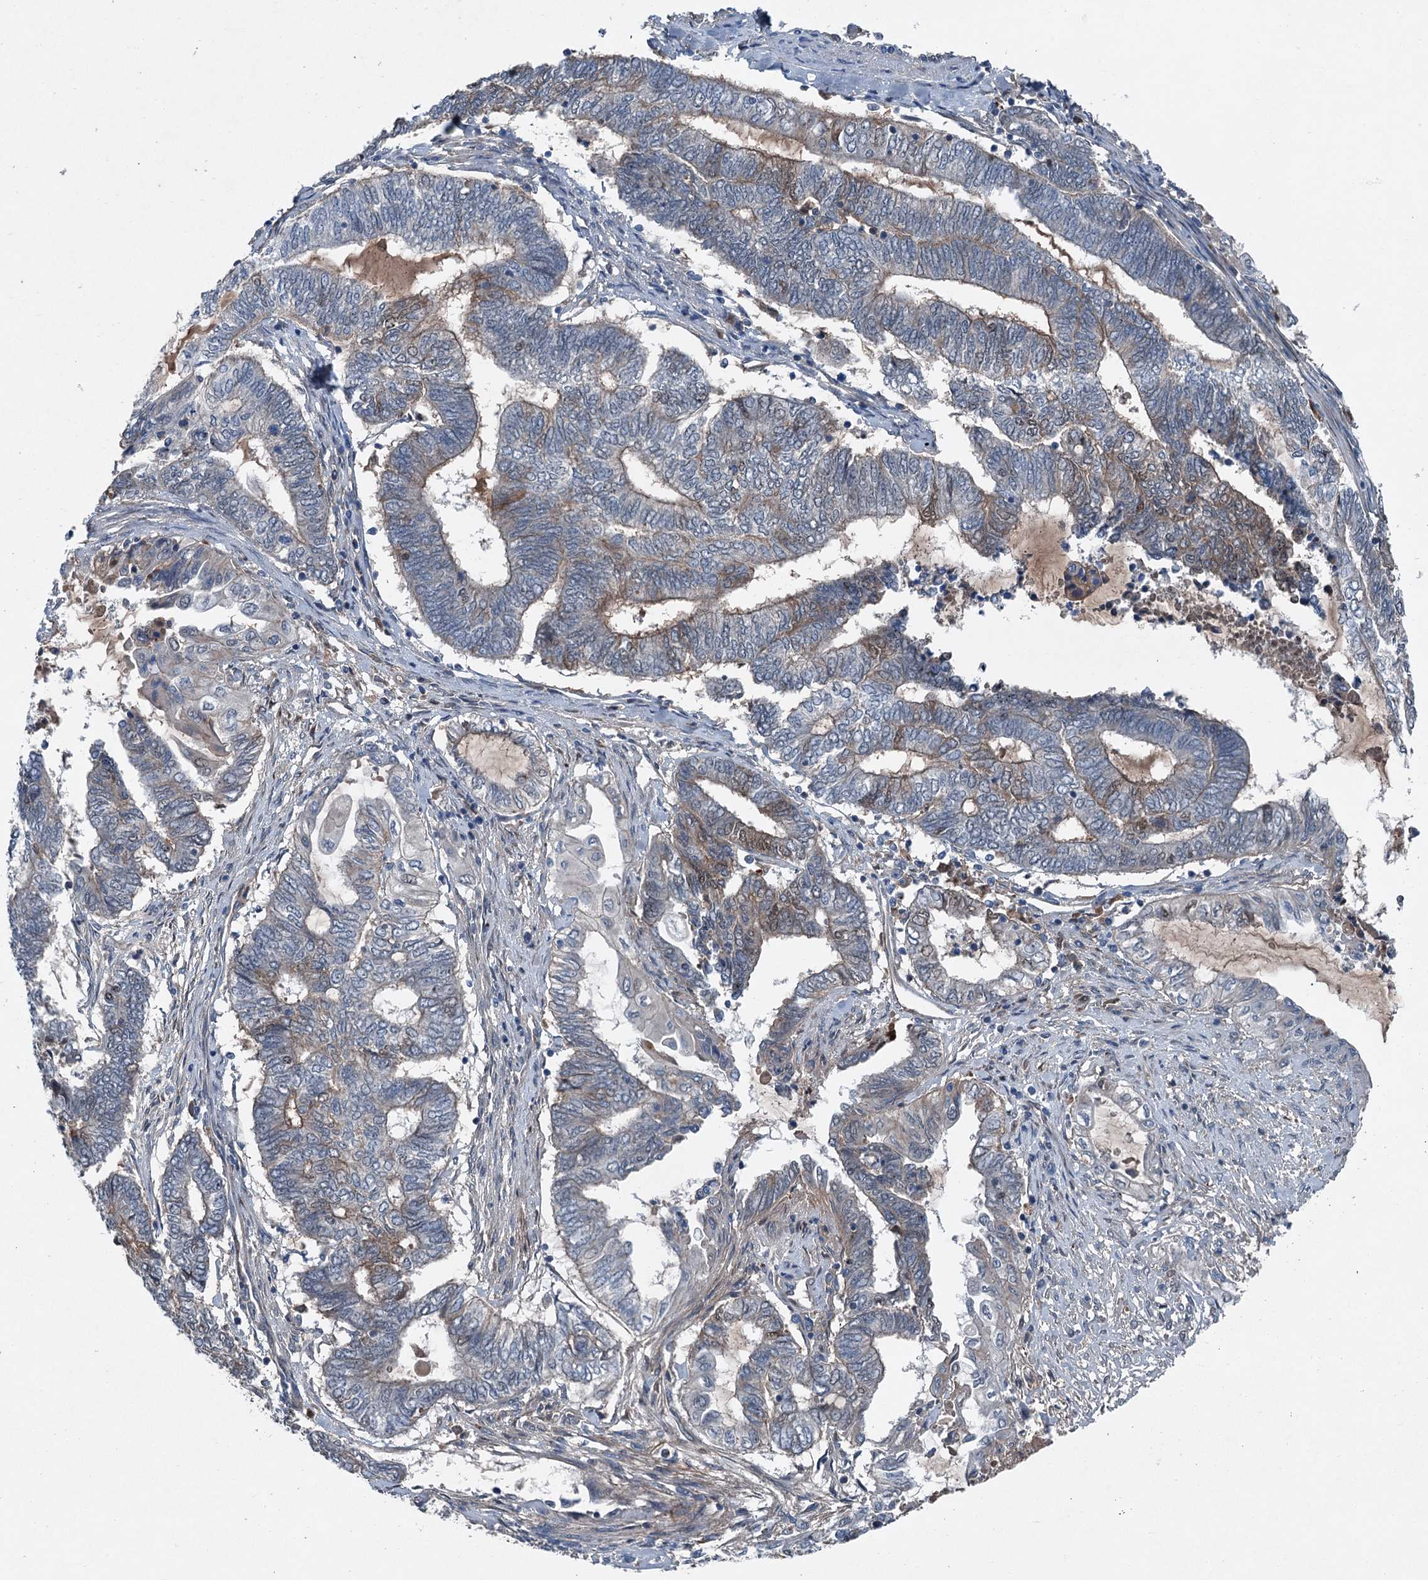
{"staining": {"intensity": "weak", "quantity": "<25%", "location": "cytoplasmic/membranous"}, "tissue": "endometrial cancer", "cell_type": "Tumor cells", "image_type": "cancer", "snomed": [{"axis": "morphology", "description": "Adenocarcinoma, NOS"}, {"axis": "topography", "description": "Uterus"}, {"axis": "topography", "description": "Endometrium"}], "caption": "There is no significant staining in tumor cells of endometrial cancer (adenocarcinoma).", "gene": "SLC2A10", "patient": {"sex": "female", "age": 70}}